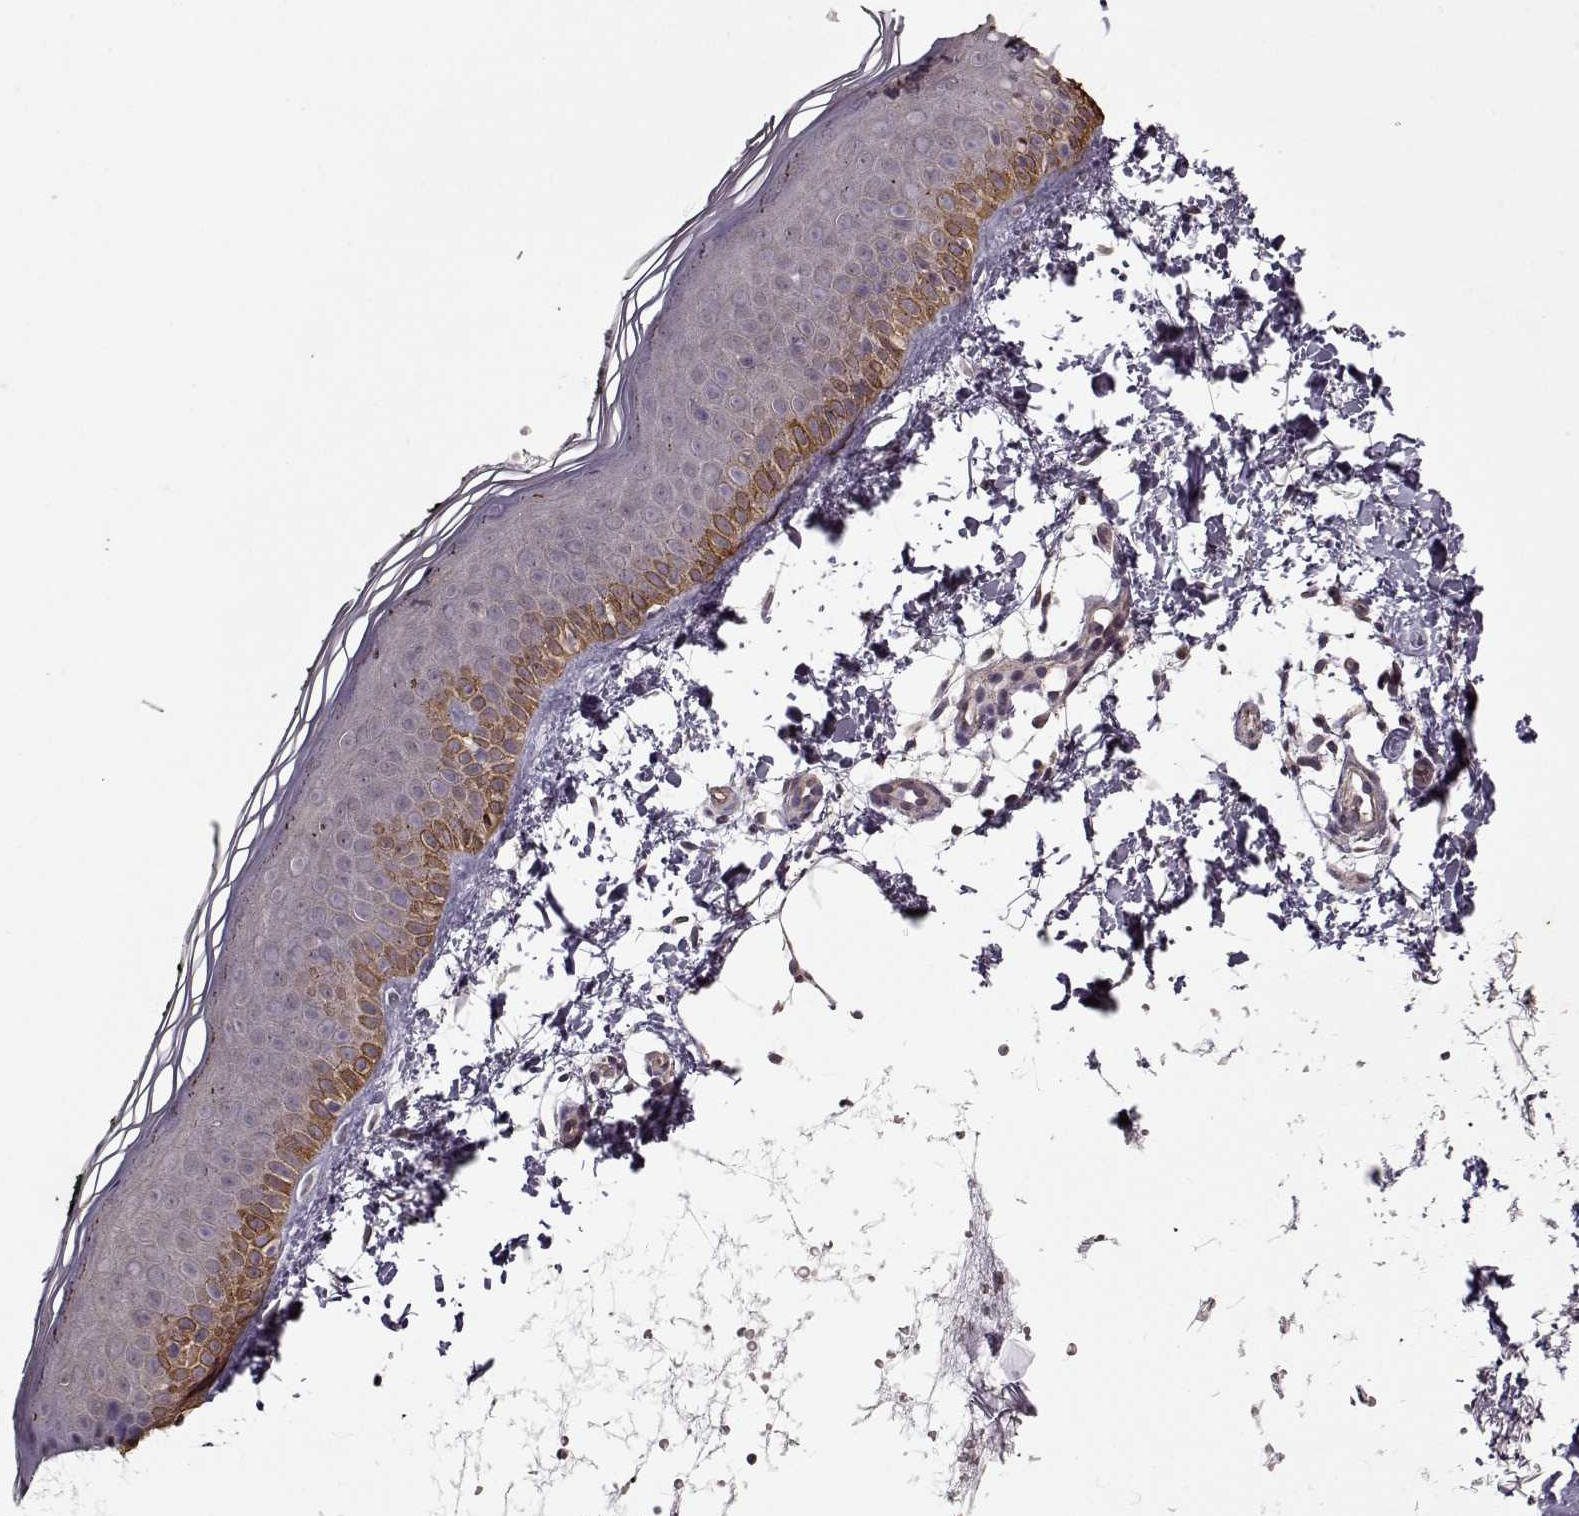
{"staining": {"intensity": "negative", "quantity": "none", "location": "none"}, "tissue": "skin", "cell_type": "Fibroblasts", "image_type": "normal", "snomed": [{"axis": "morphology", "description": "Normal tissue, NOS"}, {"axis": "topography", "description": "Skin"}], "caption": "Immunohistochemistry (IHC) image of normal skin stained for a protein (brown), which reveals no staining in fibroblasts.", "gene": "KRT9", "patient": {"sex": "female", "age": 62}}